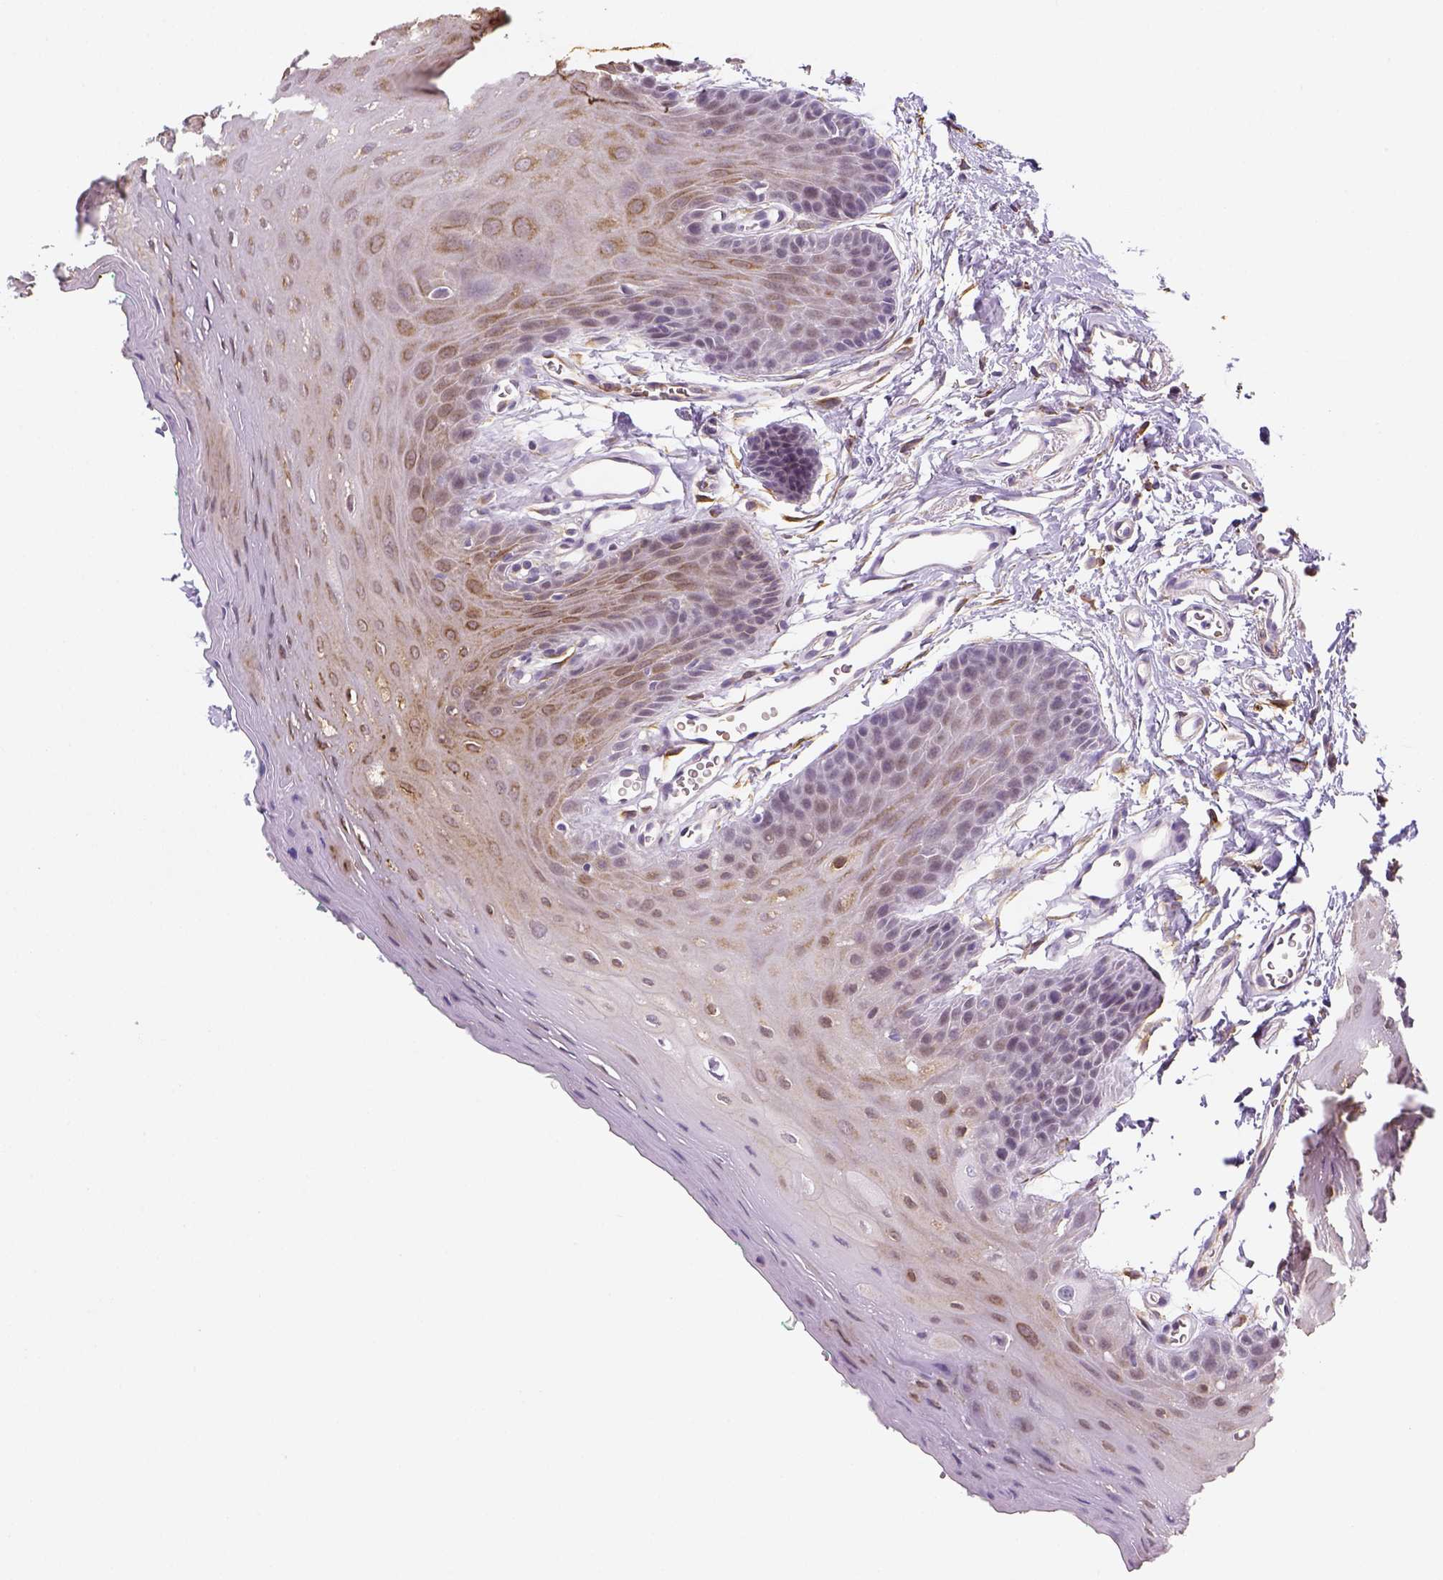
{"staining": {"intensity": "moderate", "quantity": "25%-75%", "location": "cytoplasmic/membranous"}, "tissue": "oral mucosa", "cell_type": "Squamous epithelial cells", "image_type": "normal", "snomed": [{"axis": "morphology", "description": "Normal tissue, NOS"}, {"axis": "morphology", "description": "Squamous cell carcinoma, NOS"}, {"axis": "topography", "description": "Oral tissue"}, {"axis": "topography", "description": "Head-Neck"}], "caption": "Approximately 25%-75% of squamous epithelial cells in unremarkable human oral mucosa exhibit moderate cytoplasmic/membranous protein staining as visualized by brown immunohistochemical staining.", "gene": "CACNB1", "patient": {"sex": "female", "age": 50}}